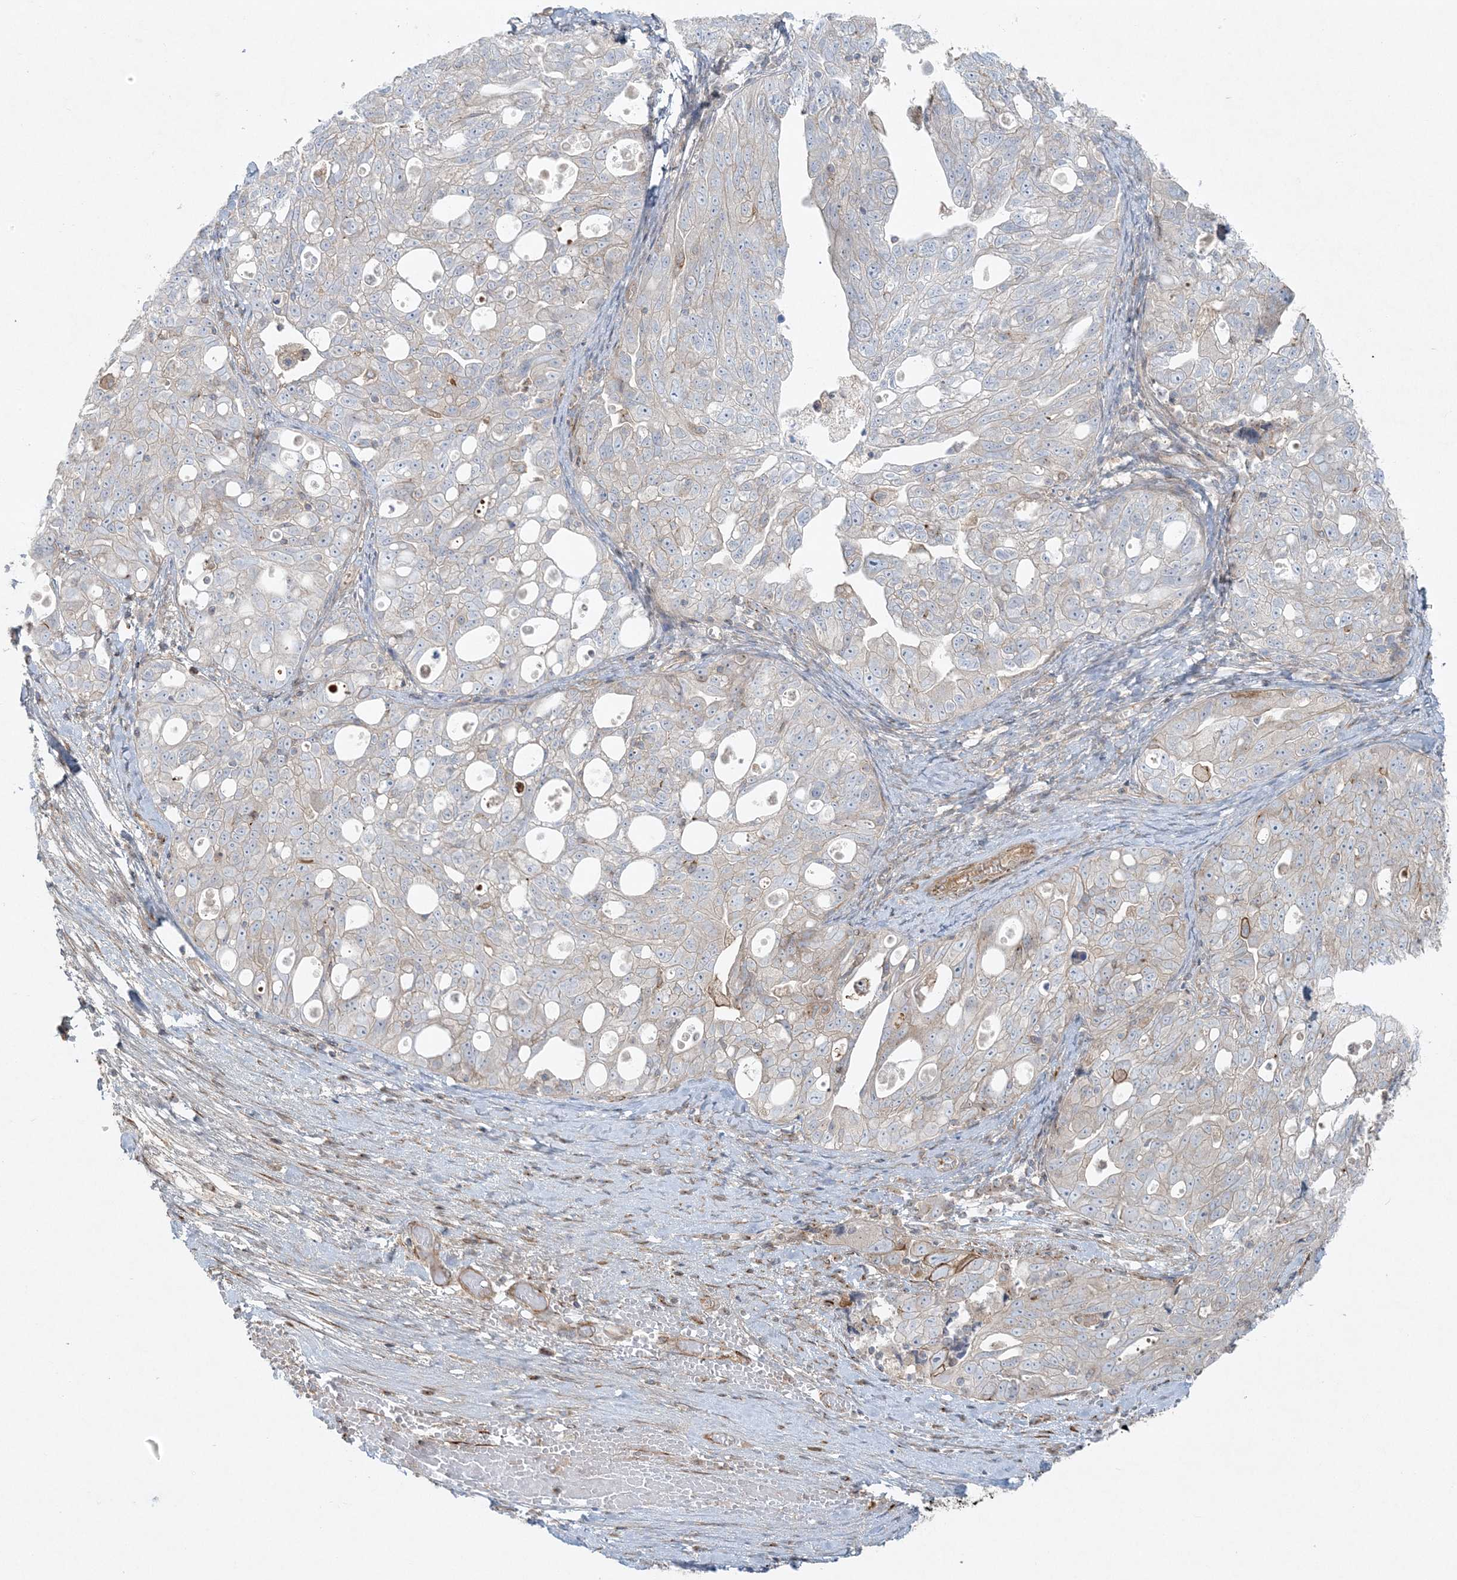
{"staining": {"intensity": "negative", "quantity": "none", "location": "none"}, "tissue": "ovarian cancer", "cell_type": "Tumor cells", "image_type": "cancer", "snomed": [{"axis": "morphology", "description": "Carcinoma, NOS"}, {"axis": "morphology", "description": "Cystadenocarcinoma, serous, NOS"}, {"axis": "topography", "description": "Ovary"}], "caption": "Immunohistochemistry (IHC) micrograph of neoplastic tissue: ovarian cancer (serous cystadenocarcinoma) stained with DAB shows no significant protein staining in tumor cells.", "gene": "PIK3R4", "patient": {"sex": "female", "age": 69}}